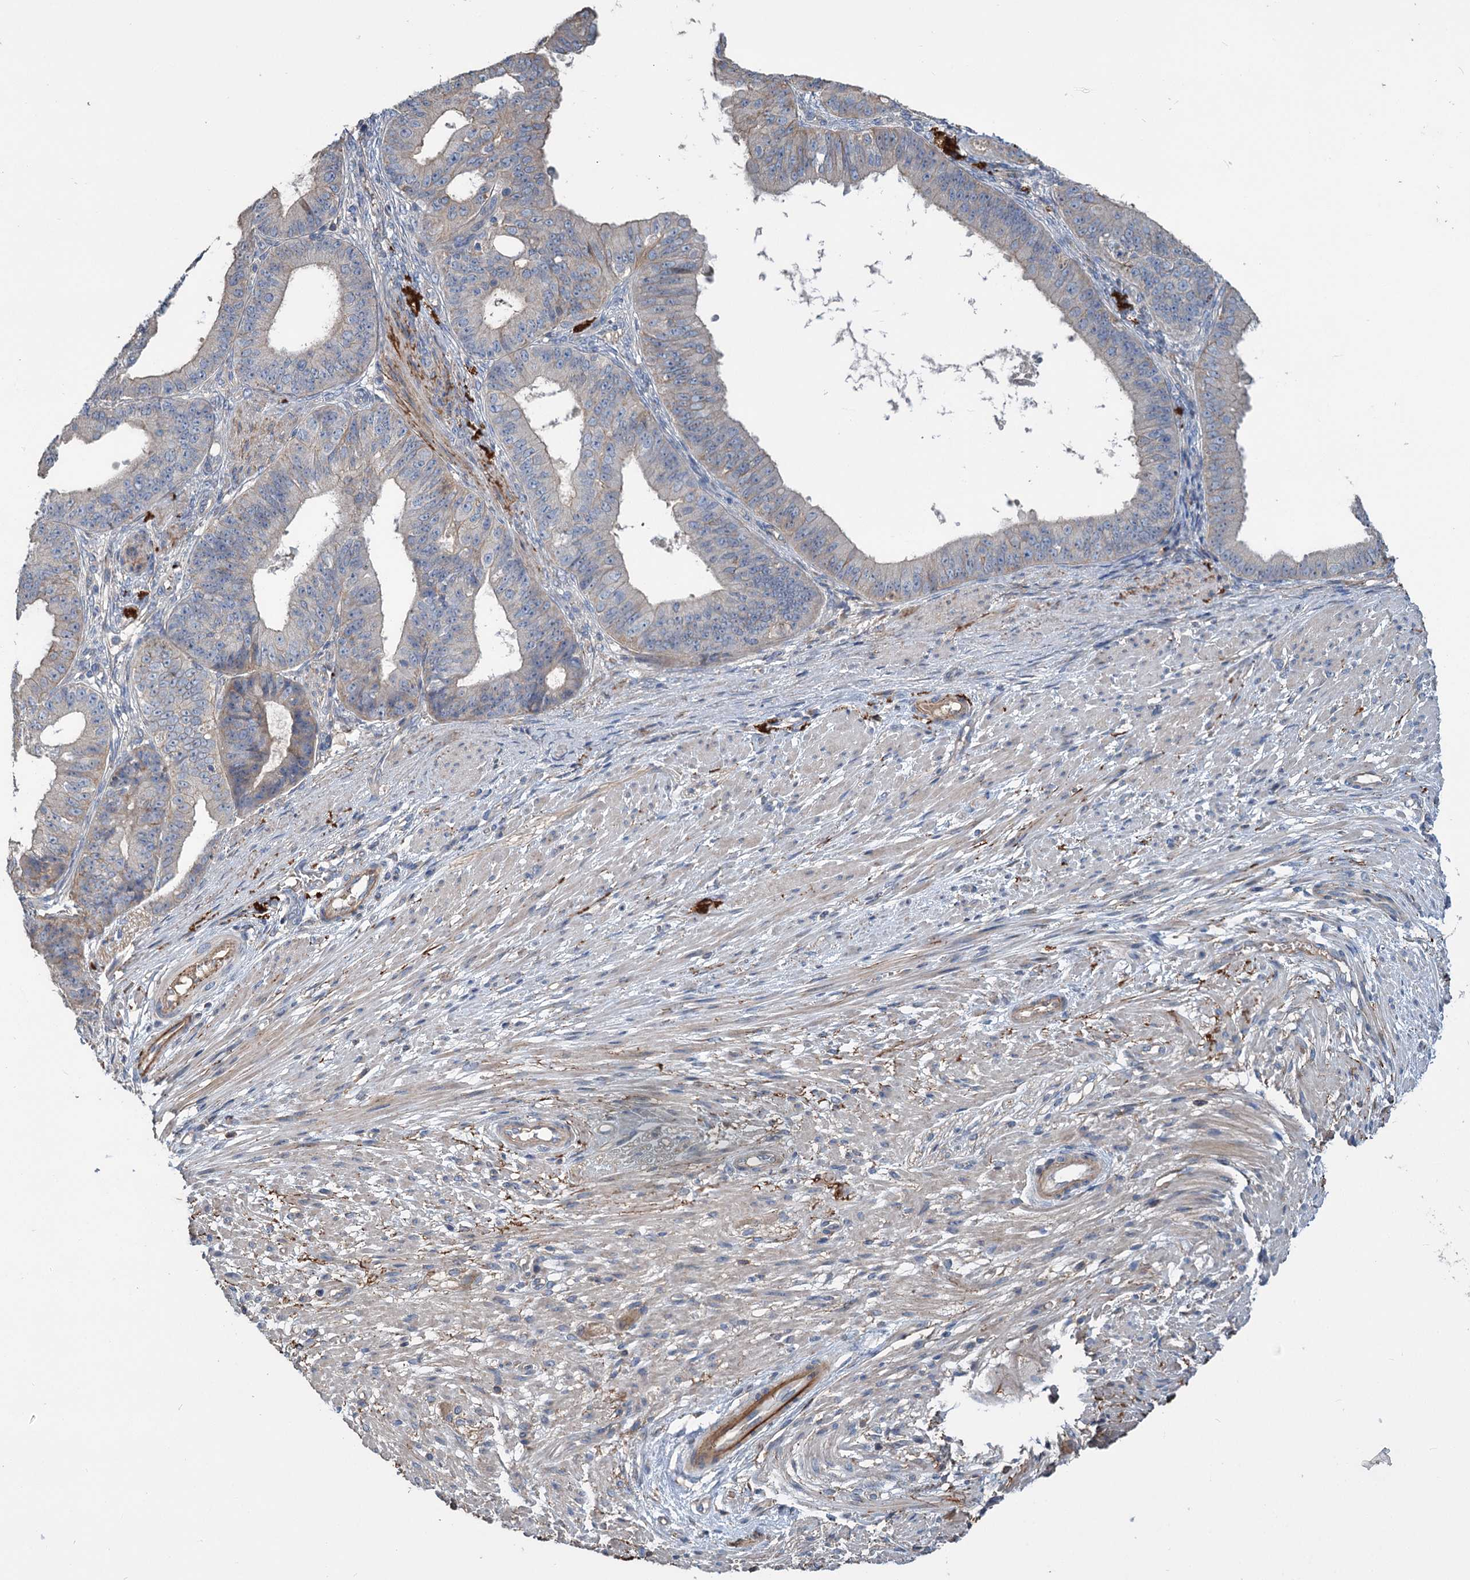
{"staining": {"intensity": "weak", "quantity": "<25%", "location": "cytoplasmic/membranous"}, "tissue": "ovarian cancer", "cell_type": "Tumor cells", "image_type": "cancer", "snomed": [{"axis": "morphology", "description": "Carcinoma, endometroid"}, {"axis": "topography", "description": "Appendix"}, {"axis": "topography", "description": "Ovary"}], "caption": "The IHC micrograph has no significant expression in tumor cells of ovarian endometroid carcinoma tissue.", "gene": "URAD", "patient": {"sex": "female", "age": 42}}